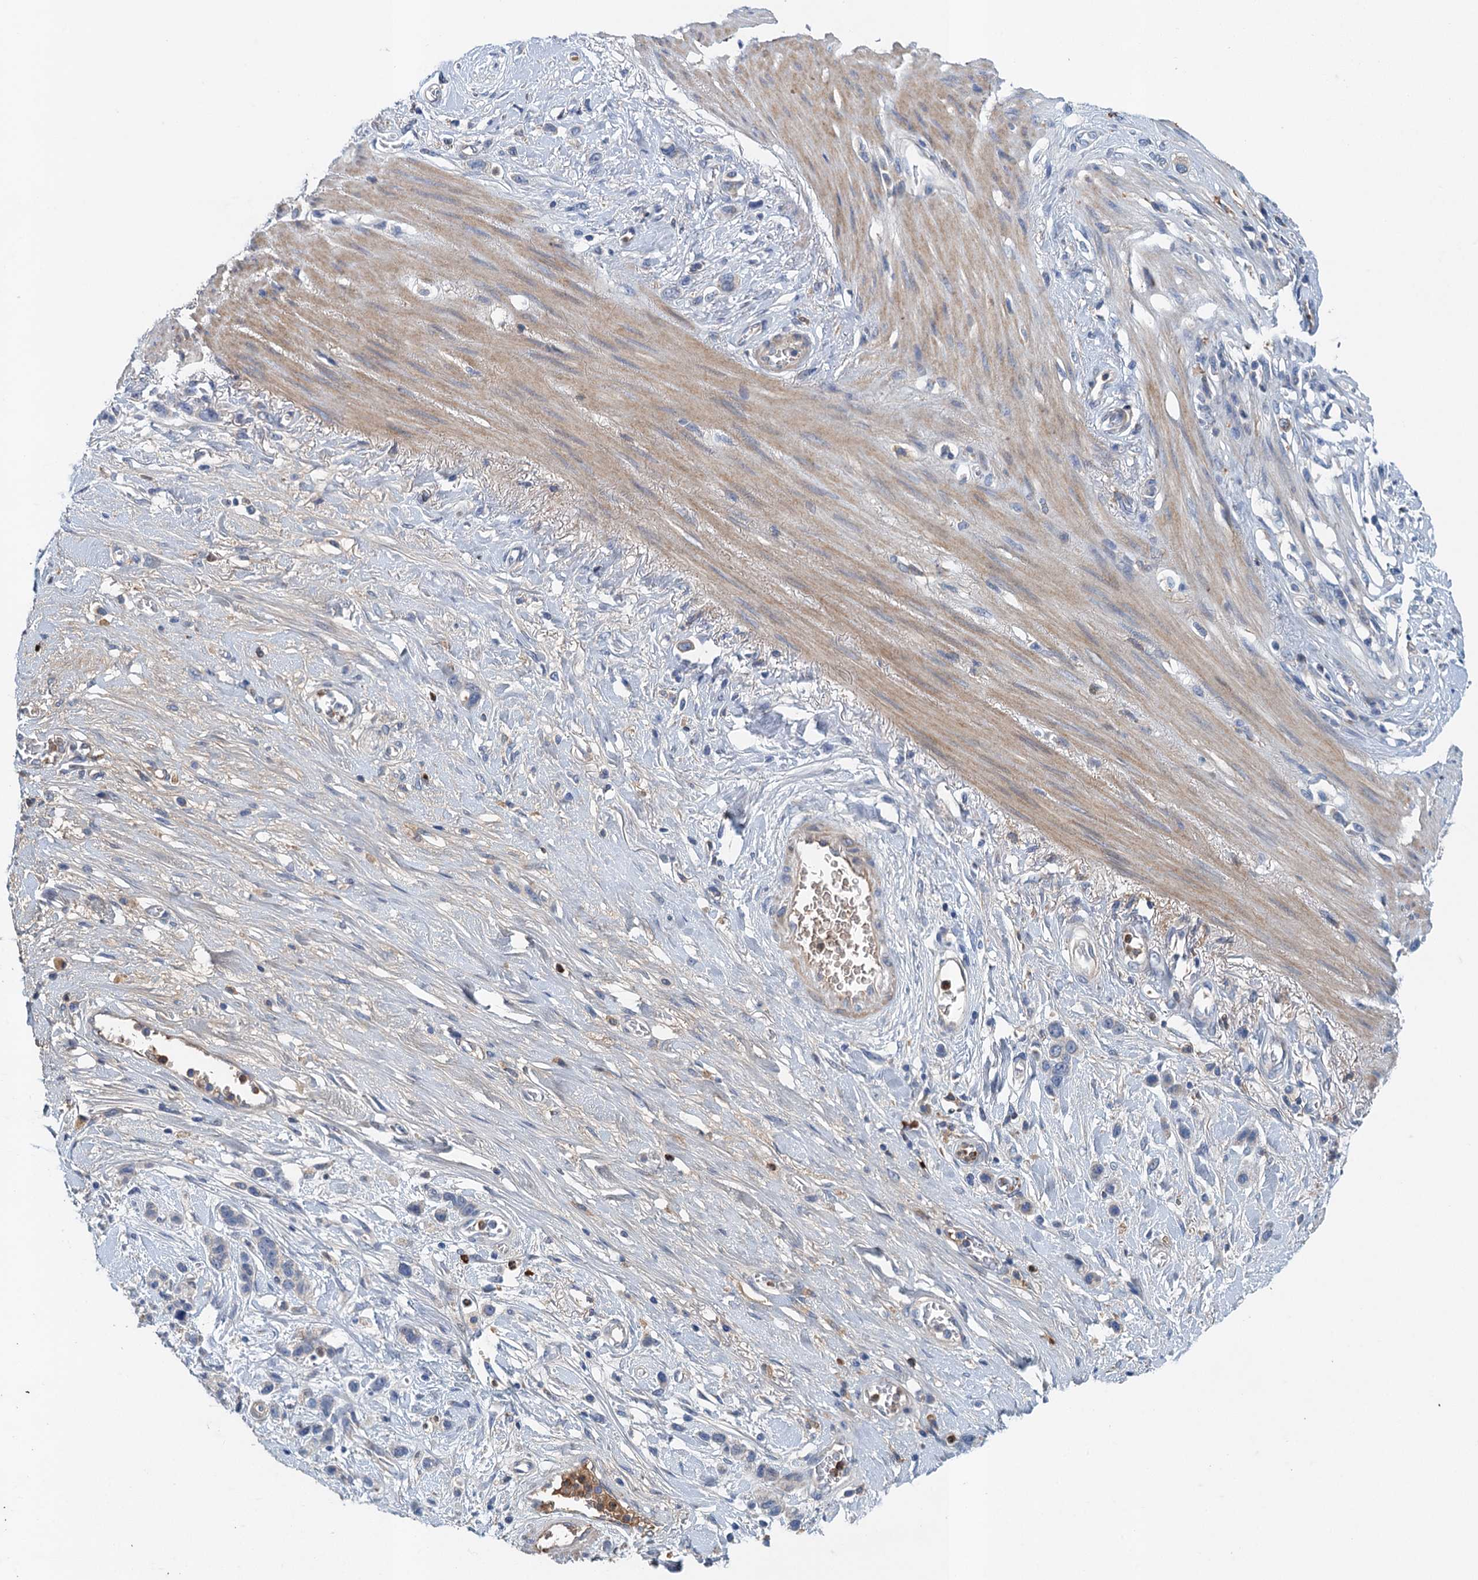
{"staining": {"intensity": "negative", "quantity": "none", "location": "none"}, "tissue": "stomach cancer", "cell_type": "Tumor cells", "image_type": "cancer", "snomed": [{"axis": "morphology", "description": "Adenocarcinoma, NOS"}, {"axis": "morphology", "description": "Adenocarcinoma, High grade"}, {"axis": "topography", "description": "Stomach, upper"}, {"axis": "topography", "description": "Stomach, lower"}], "caption": "Micrograph shows no protein expression in tumor cells of adenocarcinoma (stomach) tissue.", "gene": "TPCN1", "patient": {"sex": "female", "age": 65}}